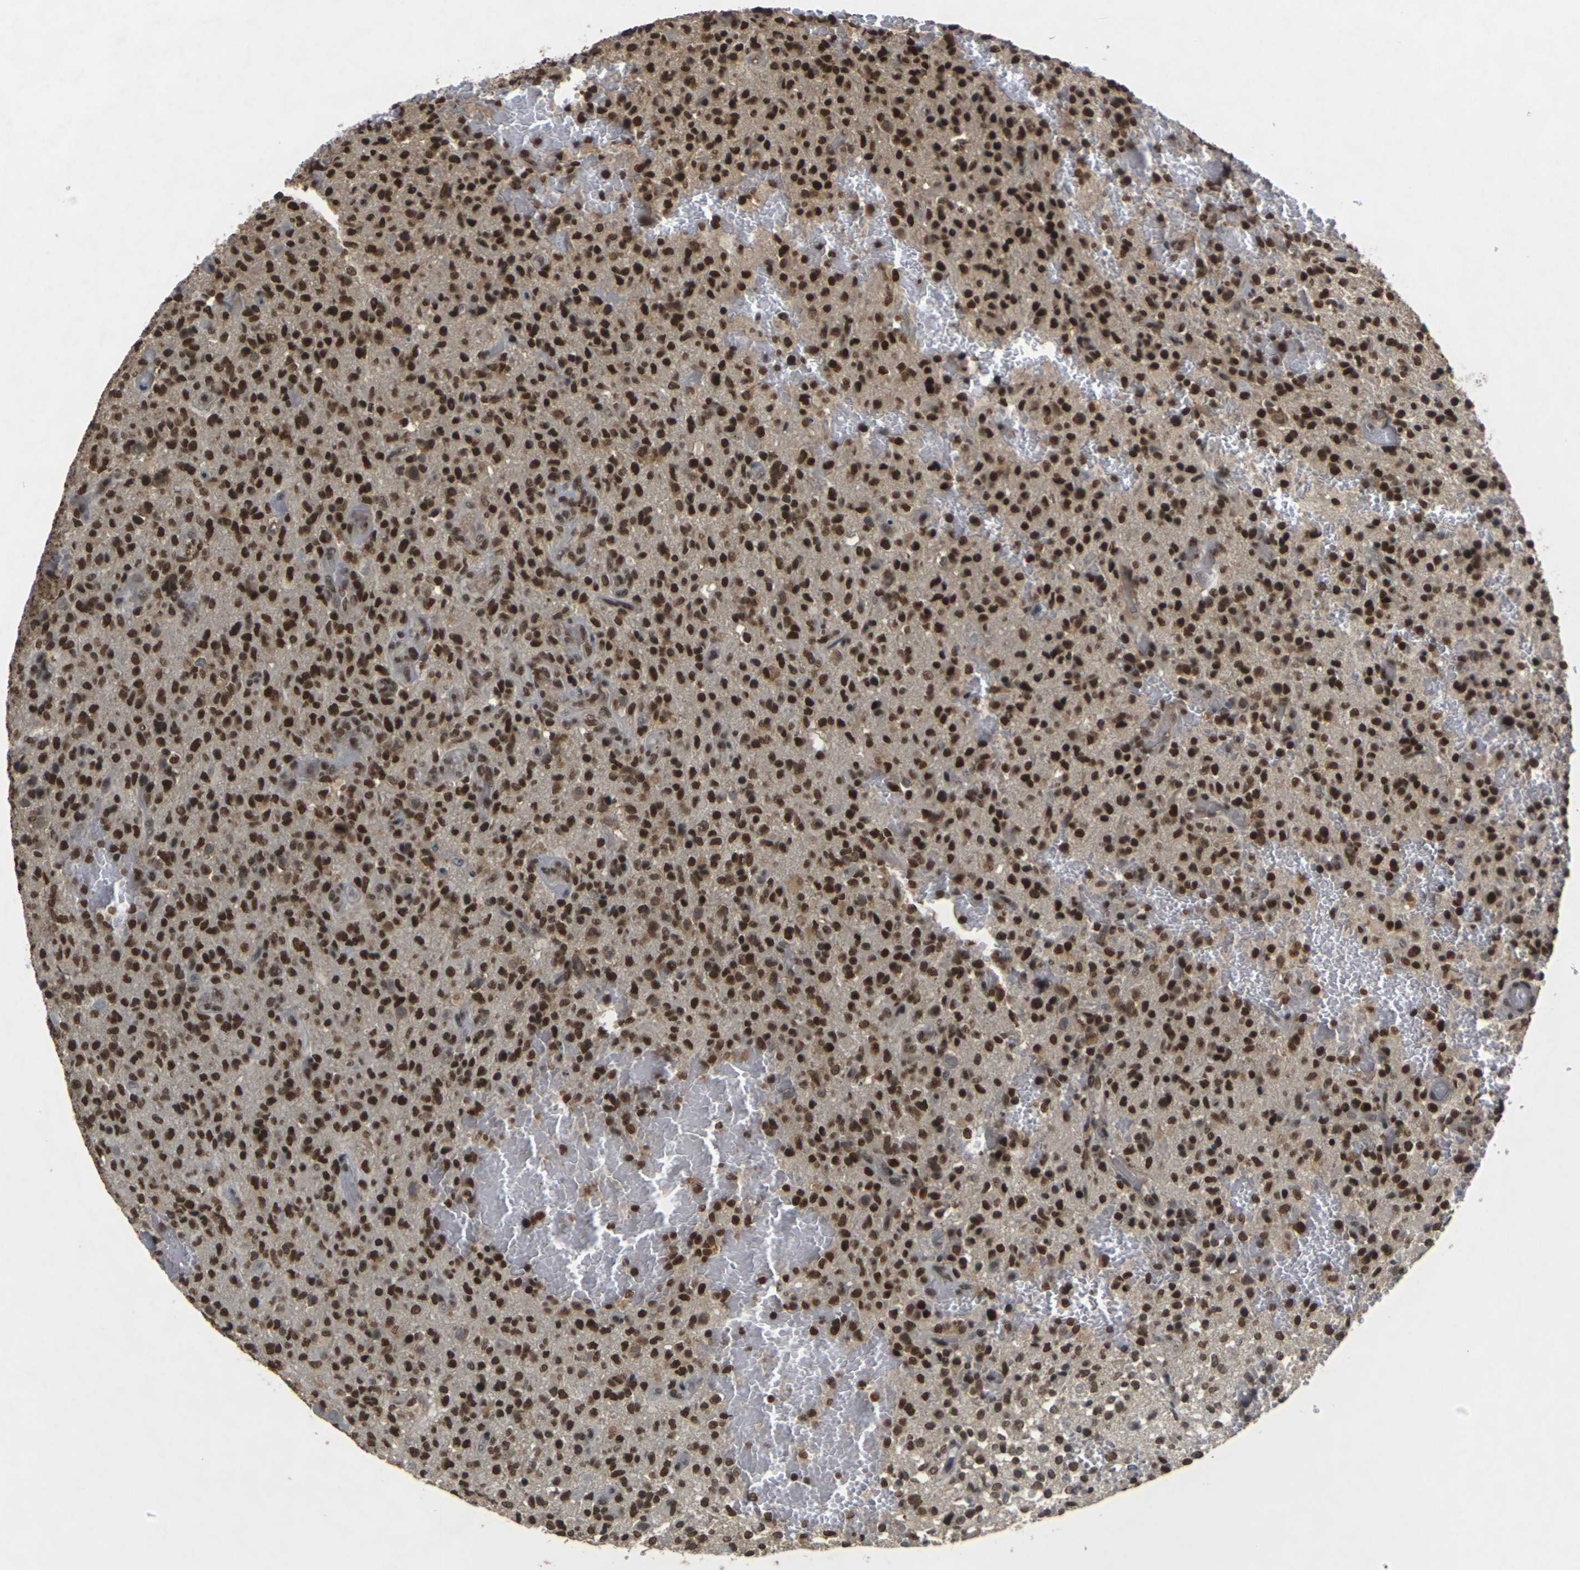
{"staining": {"intensity": "strong", "quantity": ">75%", "location": "cytoplasmic/membranous,nuclear"}, "tissue": "glioma", "cell_type": "Tumor cells", "image_type": "cancer", "snomed": [{"axis": "morphology", "description": "Glioma, malignant, High grade"}, {"axis": "topography", "description": "Brain"}], "caption": "High-magnification brightfield microscopy of glioma stained with DAB (3,3'-diaminobenzidine) (brown) and counterstained with hematoxylin (blue). tumor cells exhibit strong cytoplasmic/membranous and nuclear positivity is seen in about>75% of cells.", "gene": "NELFA", "patient": {"sex": "male", "age": 71}}